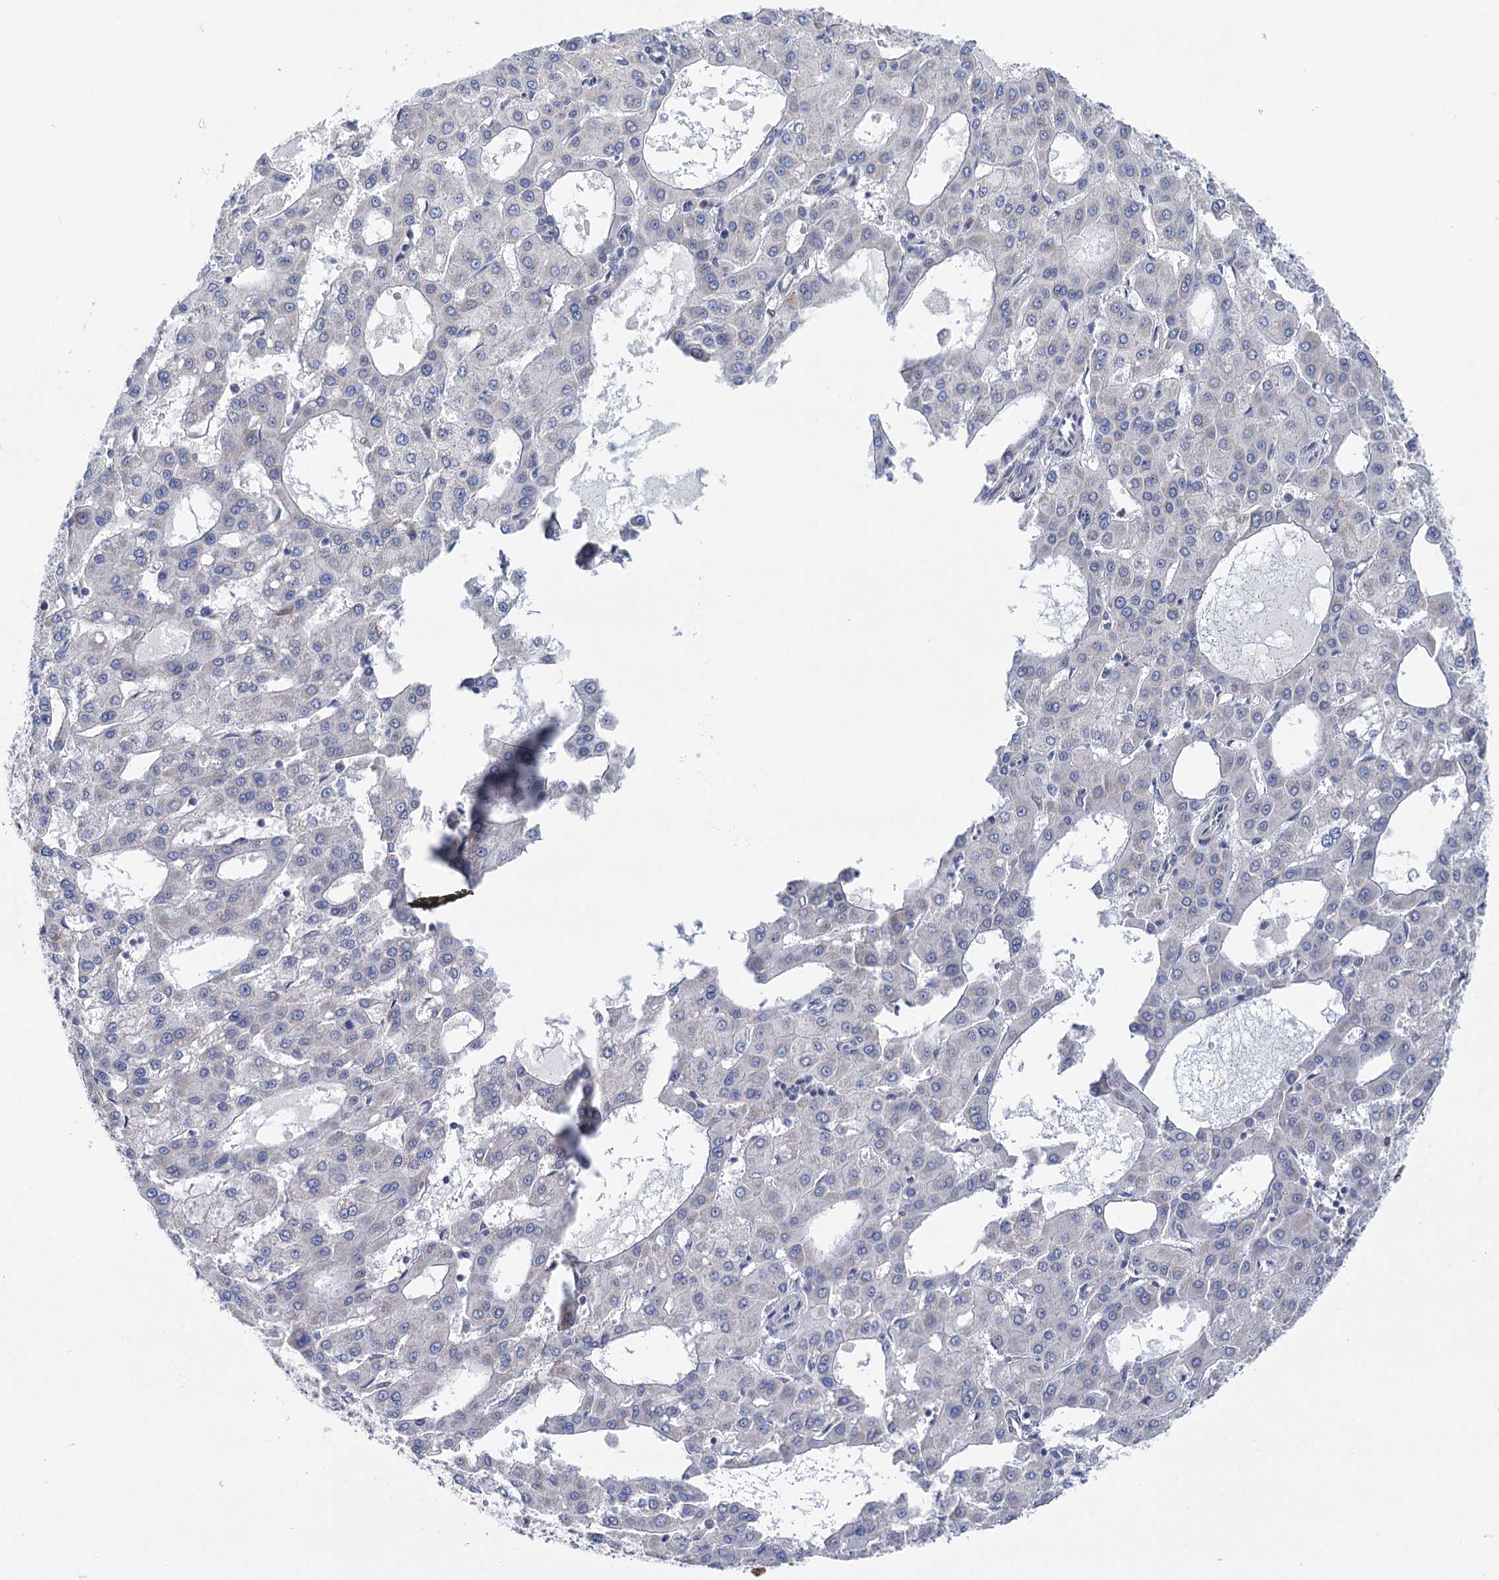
{"staining": {"intensity": "negative", "quantity": "none", "location": "none"}, "tissue": "liver cancer", "cell_type": "Tumor cells", "image_type": "cancer", "snomed": [{"axis": "morphology", "description": "Carcinoma, Hepatocellular, NOS"}, {"axis": "topography", "description": "Liver"}], "caption": "The photomicrograph demonstrates no staining of tumor cells in liver cancer (hepatocellular carcinoma). (Brightfield microscopy of DAB (3,3'-diaminobenzidine) immunohistochemistry (IHC) at high magnification).", "gene": "SUCLA2", "patient": {"sex": "male", "age": 47}}